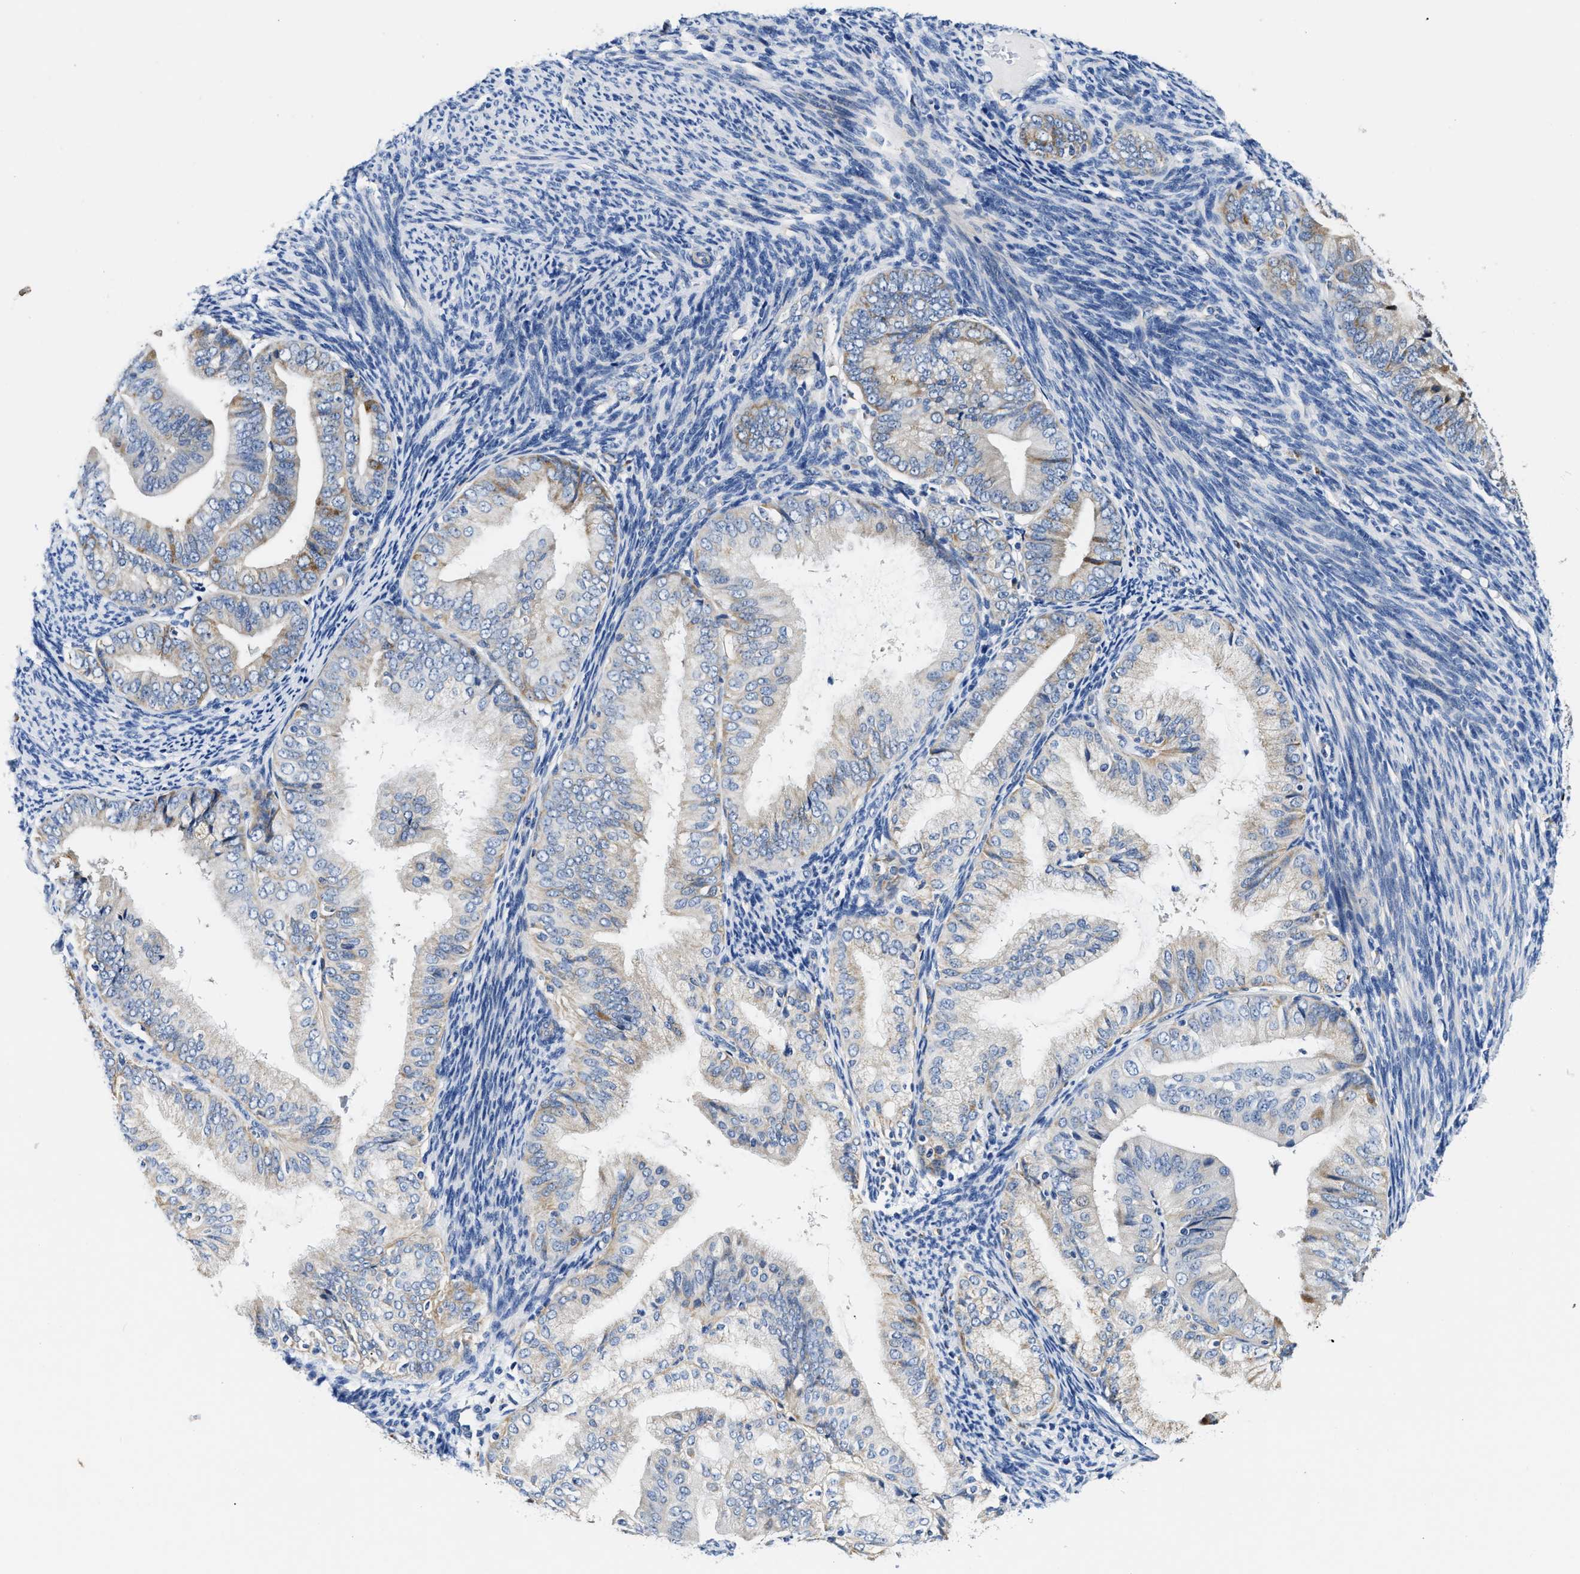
{"staining": {"intensity": "weak", "quantity": "<25%", "location": "cytoplasmic/membranous"}, "tissue": "endometrial cancer", "cell_type": "Tumor cells", "image_type": "cancer", "snomed": [{"axis": "morphology", "description": "Adenocarcinoma, NOS"}, {"axis": "topography", "description": "Endometrium"}], "caption": "The IHC micrograph has no significant positivity in tumor cells of endometrial cancer tissue.", "gene": "ACADVL", "patient": {"sex": "female", "age": 63}}